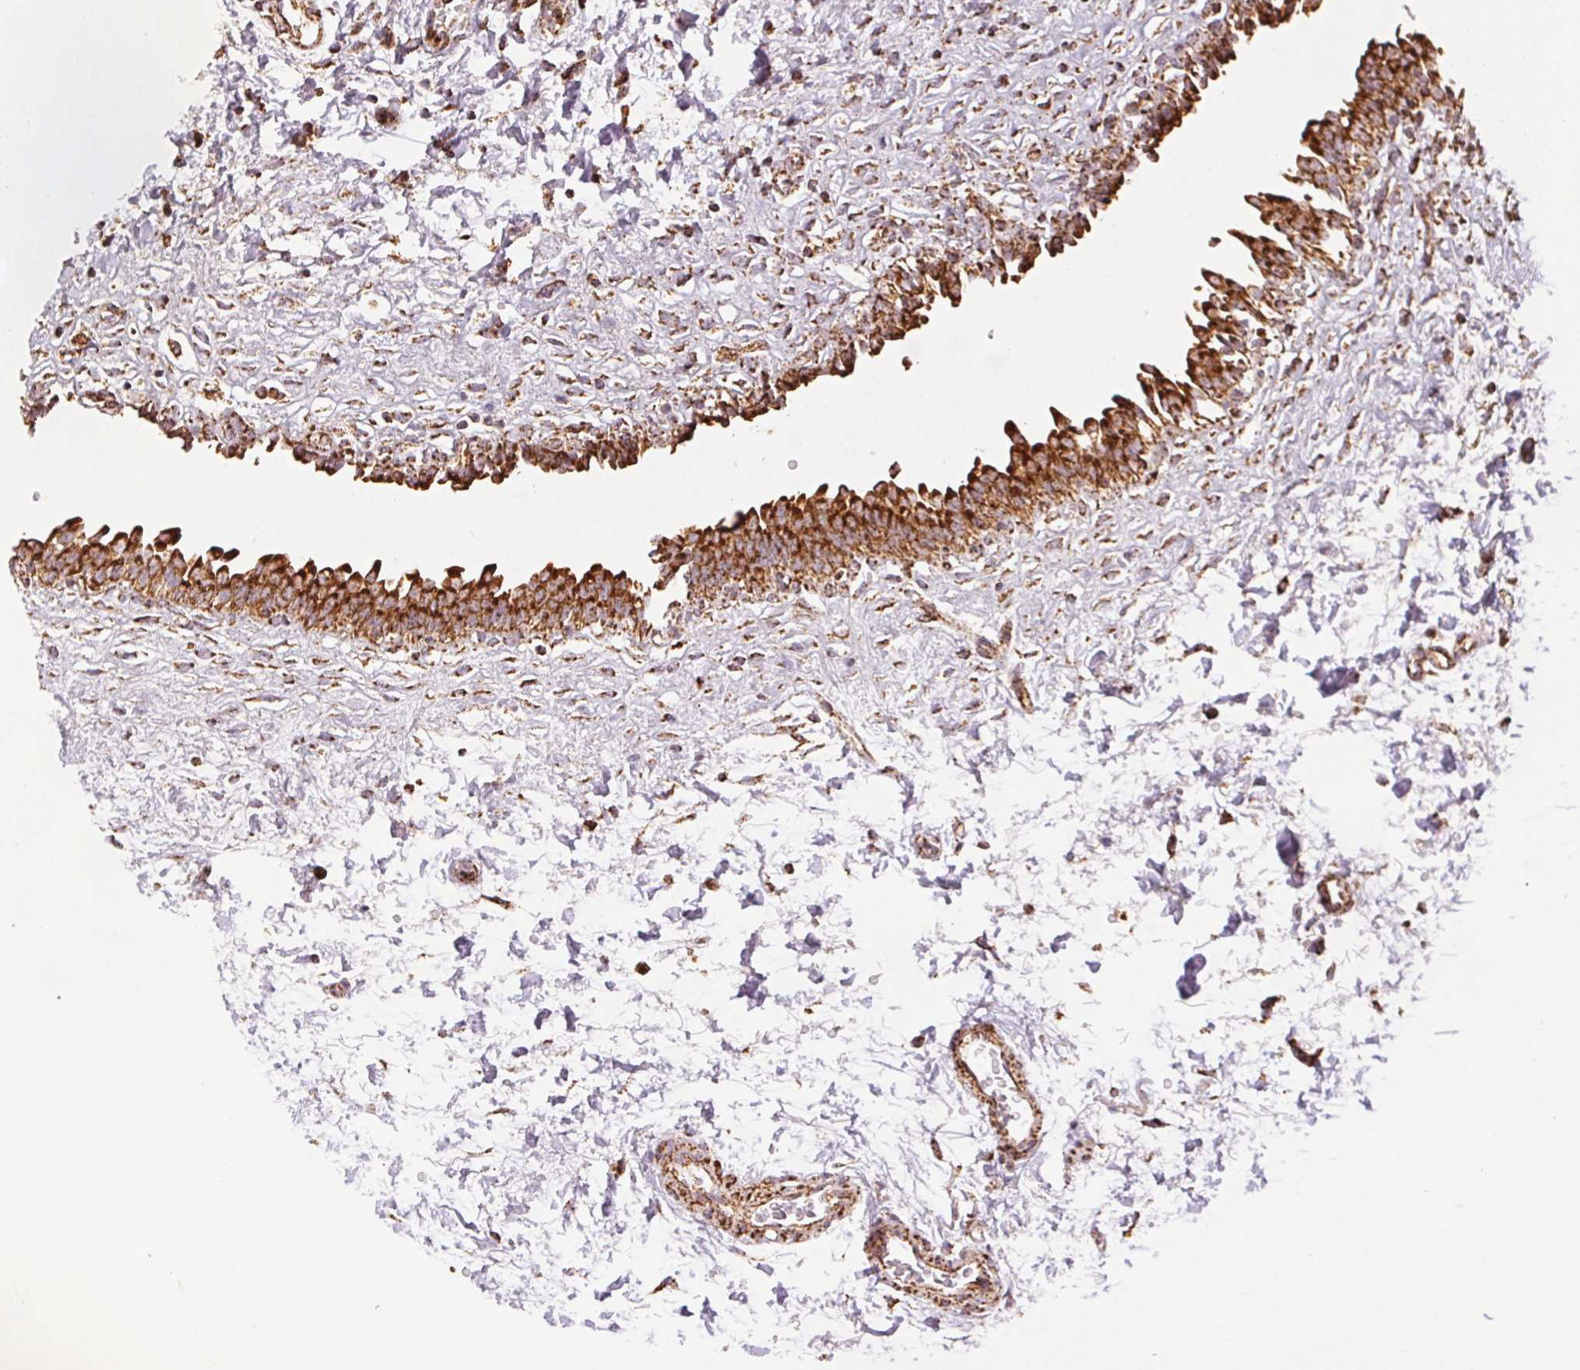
{"staining": {"intensity": "strong", "quantity": ">75%", "location": "cytoplasmic/membranous"}, "tissue": "urinary bladder", "cell_type": "Urothelial cells", "image_type": "normal", "snomed": [{"axis": "morphology", "description": "Normal tissue, NOS"}, {"axis": "topography", "description": "Urinary bladder"}], "caption": "Protein staining by IHC reveals strong cytoplasmic/membranous staining in about >75% of urothelial cells in normal urinary bladder.", "gene": "SDHB", "patient": {"sex": "male", "age": 37}}